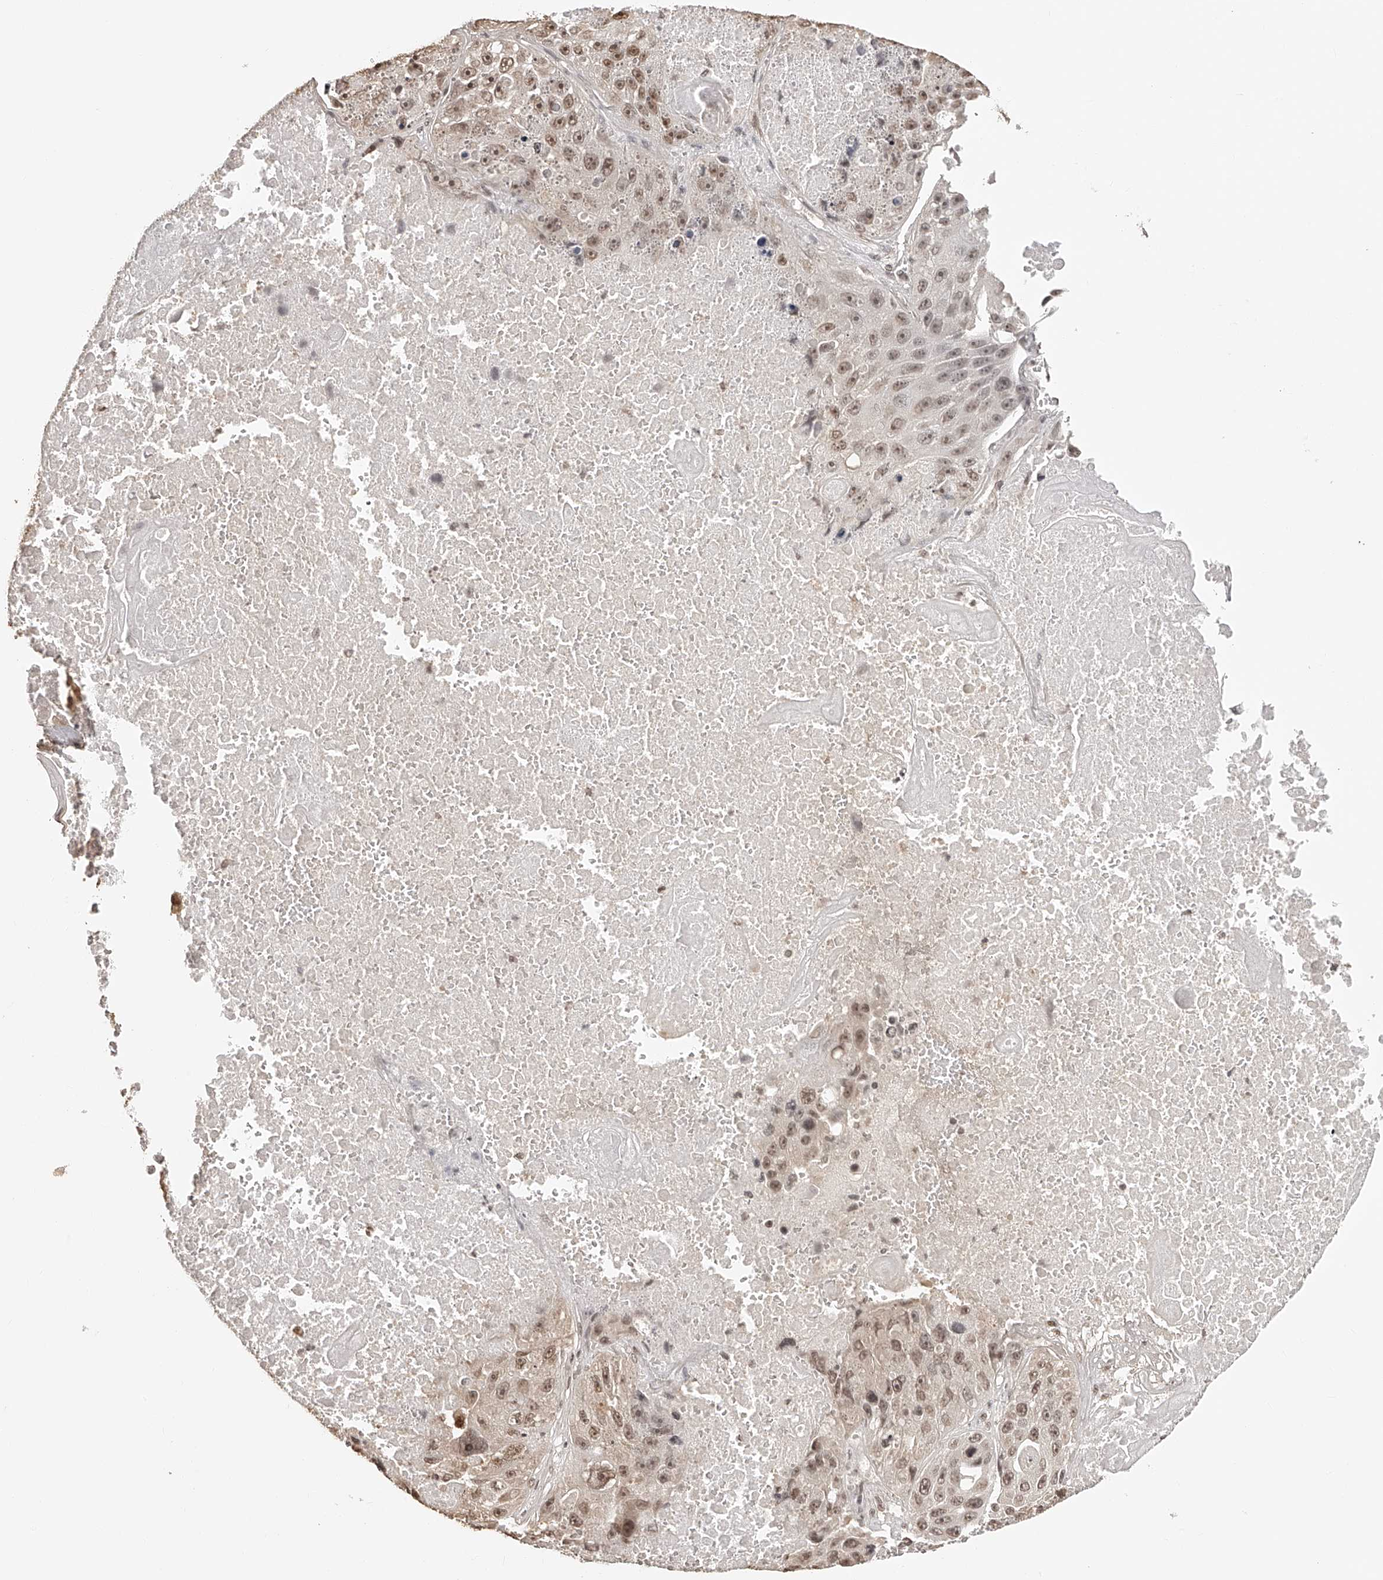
{"staining": {"intensity": "moderate", "quantity": ">75%", "location": "nuclear"}, "tissue": "lung cancer", "cell_type": "Tumor cells", "image_type": "cancer", "snomed": [{"axis": "morphology", "description": "Squamous cell carcinoma, NOS"}, {"axis": "topography", "description": "Lung"}], "caption": "Protein expression analysis of lung squamous cell carcinoma demonstrates moderate nuclear staining in approximately >75% of tumor cells. (DAB IHC with brightfield microscopy, high magnification).", "gene": "ZNF503", "patient": {"sex": "male", "age": 61}}